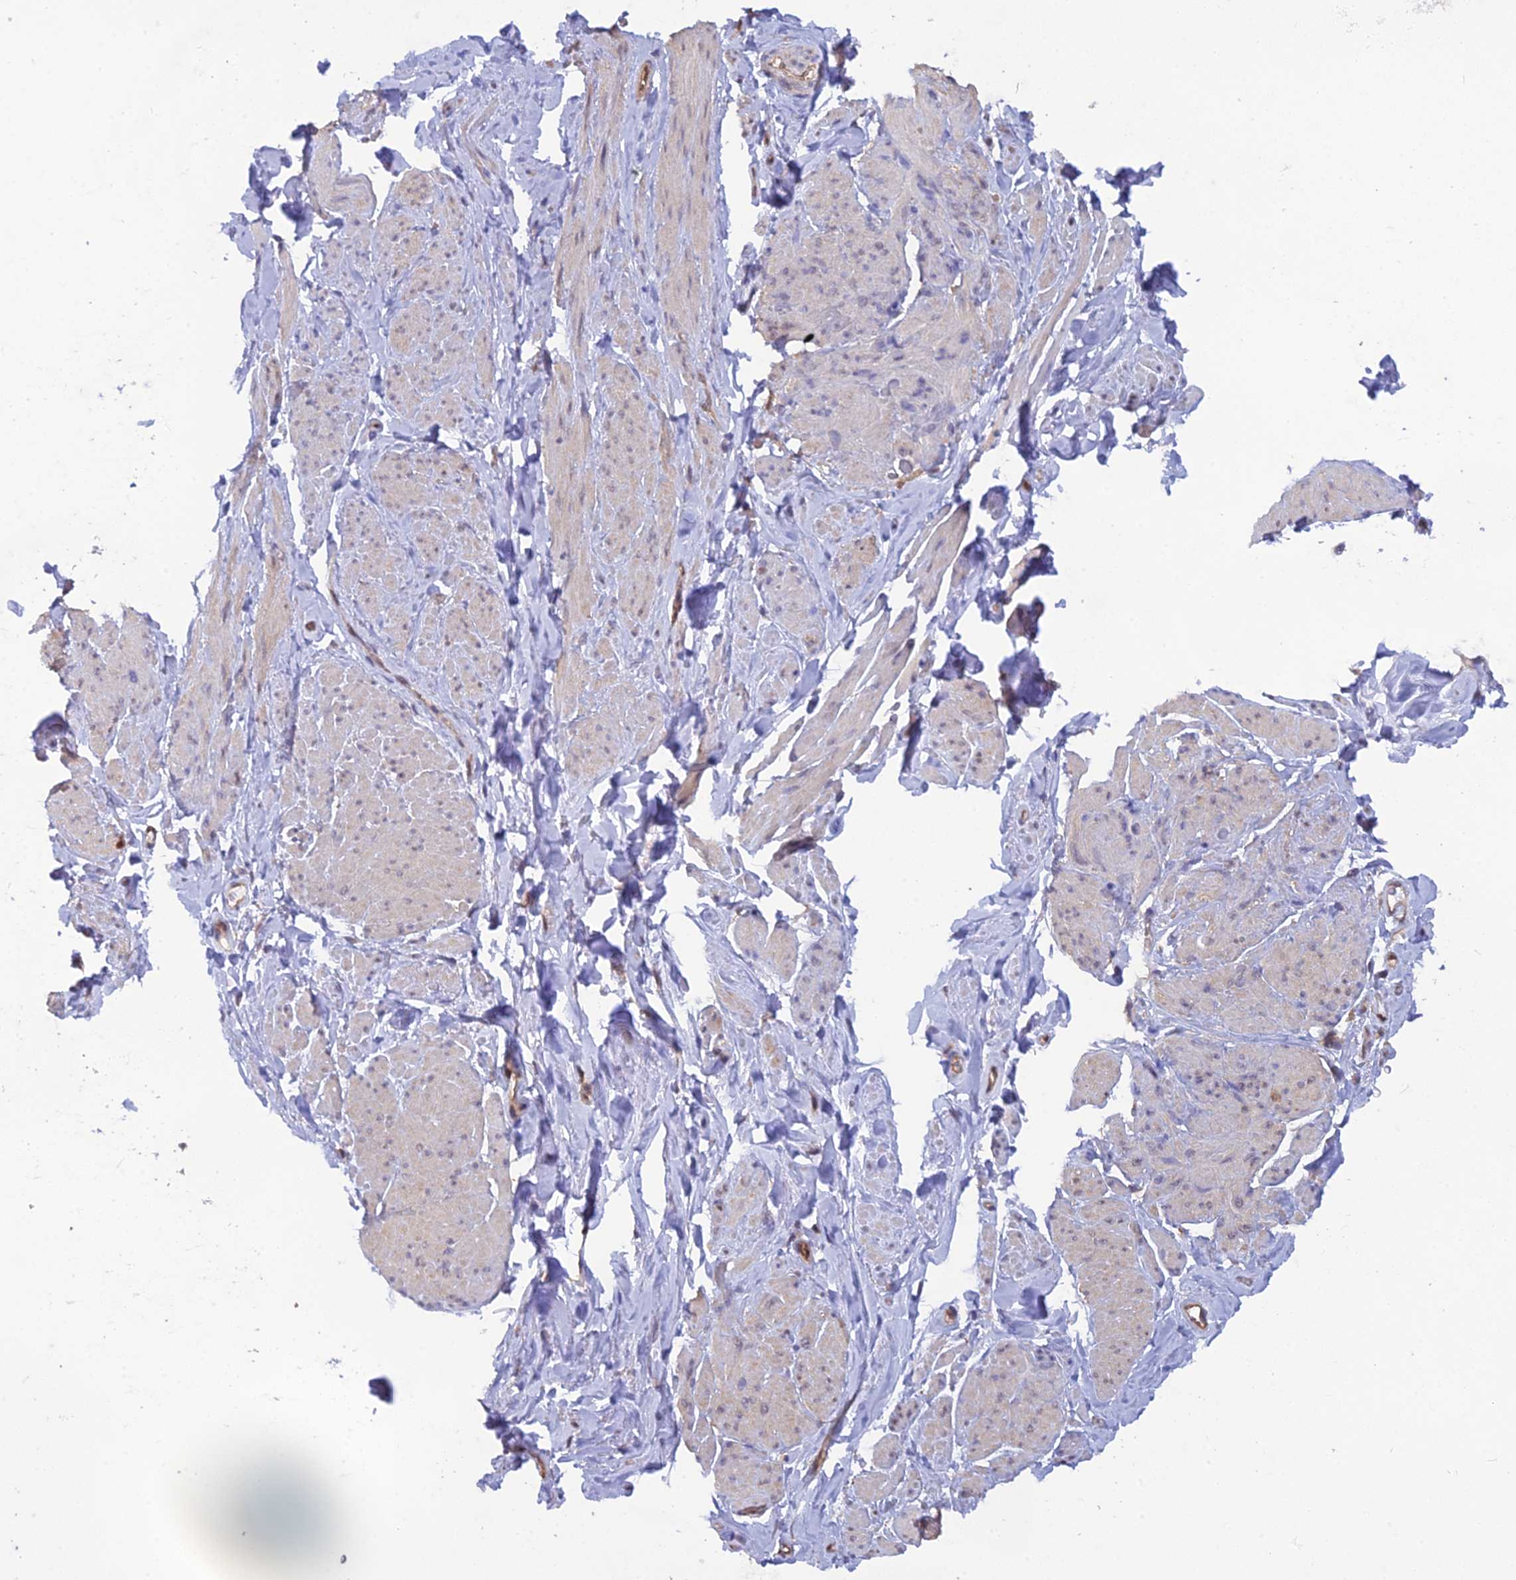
{"staining": {"intensity": "negative", "quantity": "none", "location": "none"}, "tissue": "smooth muscle", "cell_type": "Smooth muscle cells", "image_type": "normal", "snomed": [{"axis": "morphology", "description": "Normal tissue, NOS"}, {"axis": "topography", "description": "Smooth muscle"}, {"axis": "topography", "description": "Peripheral nerve tissue"}], "caption": "Immunohistochemical staining of benign smooth muscle shows no significant expression in smooth muscle cells. (Brightfield microscopy of DAB immunohistochemistry (IHC) at high magnification).", "gene": "HINT1", "patient": {"sex": "male", "age": 69}}